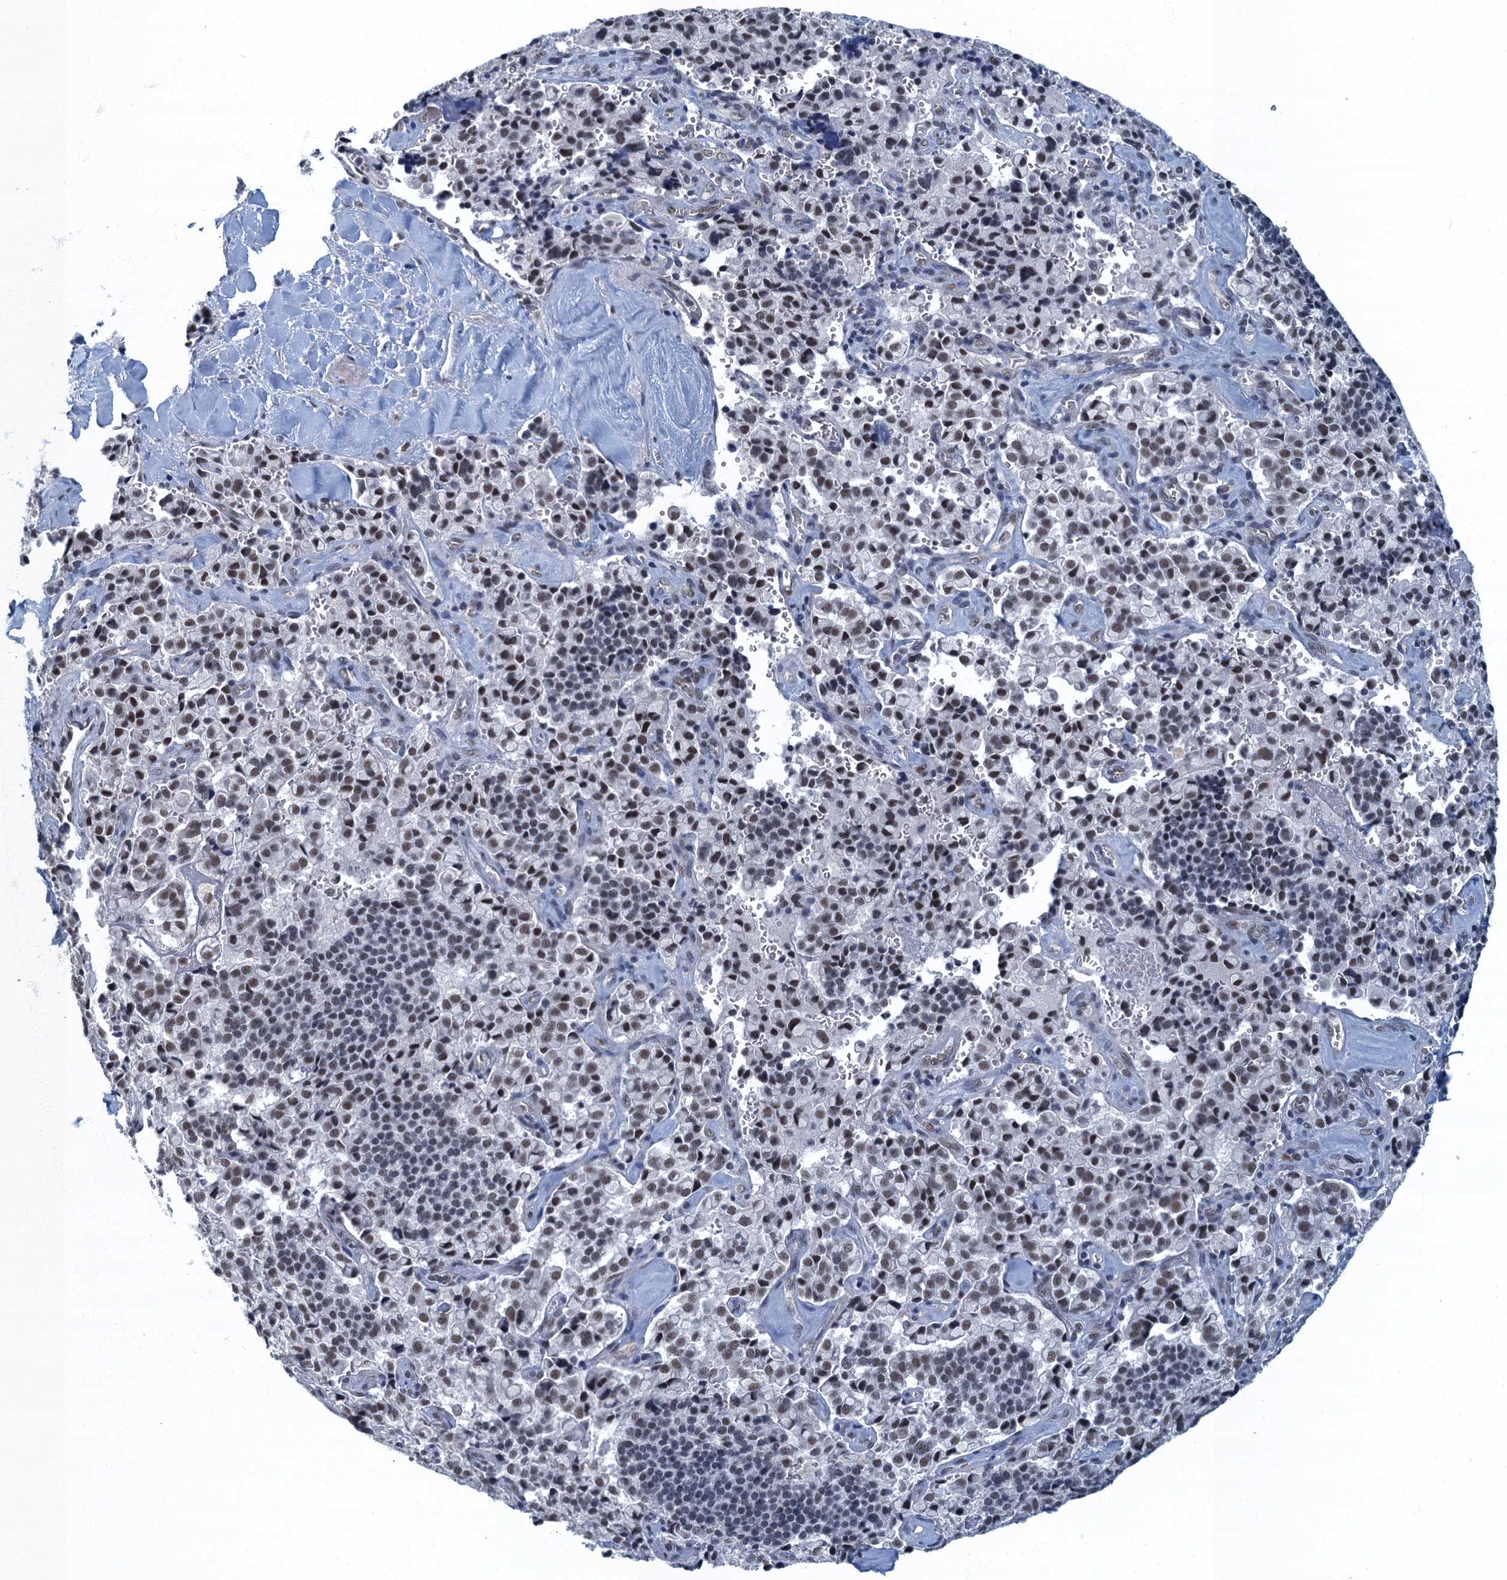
{"staining": {"intensity": "moderate", "quantity": ">75%", "location": "nuclear"}, "tissue": "pancreatic cancer", "cell_type": "Tumor cells", "image_type": "cancer", "snomed": [{"axis": "morphology", "description": "Adenocarcinoma, NOS"}, {"axis": "topography", "description": "Pancreas"}], "caption": "A medium amount of moderate nuclear expression is appreciated in about >75% of tumor cells in adenocarcinoma (pancreatic) tissue. (DAB IHC, brown staining for protein, blue staining for nuclei).", "gene": "GADL1", "patient": {"sex": "male", "age": 65}}